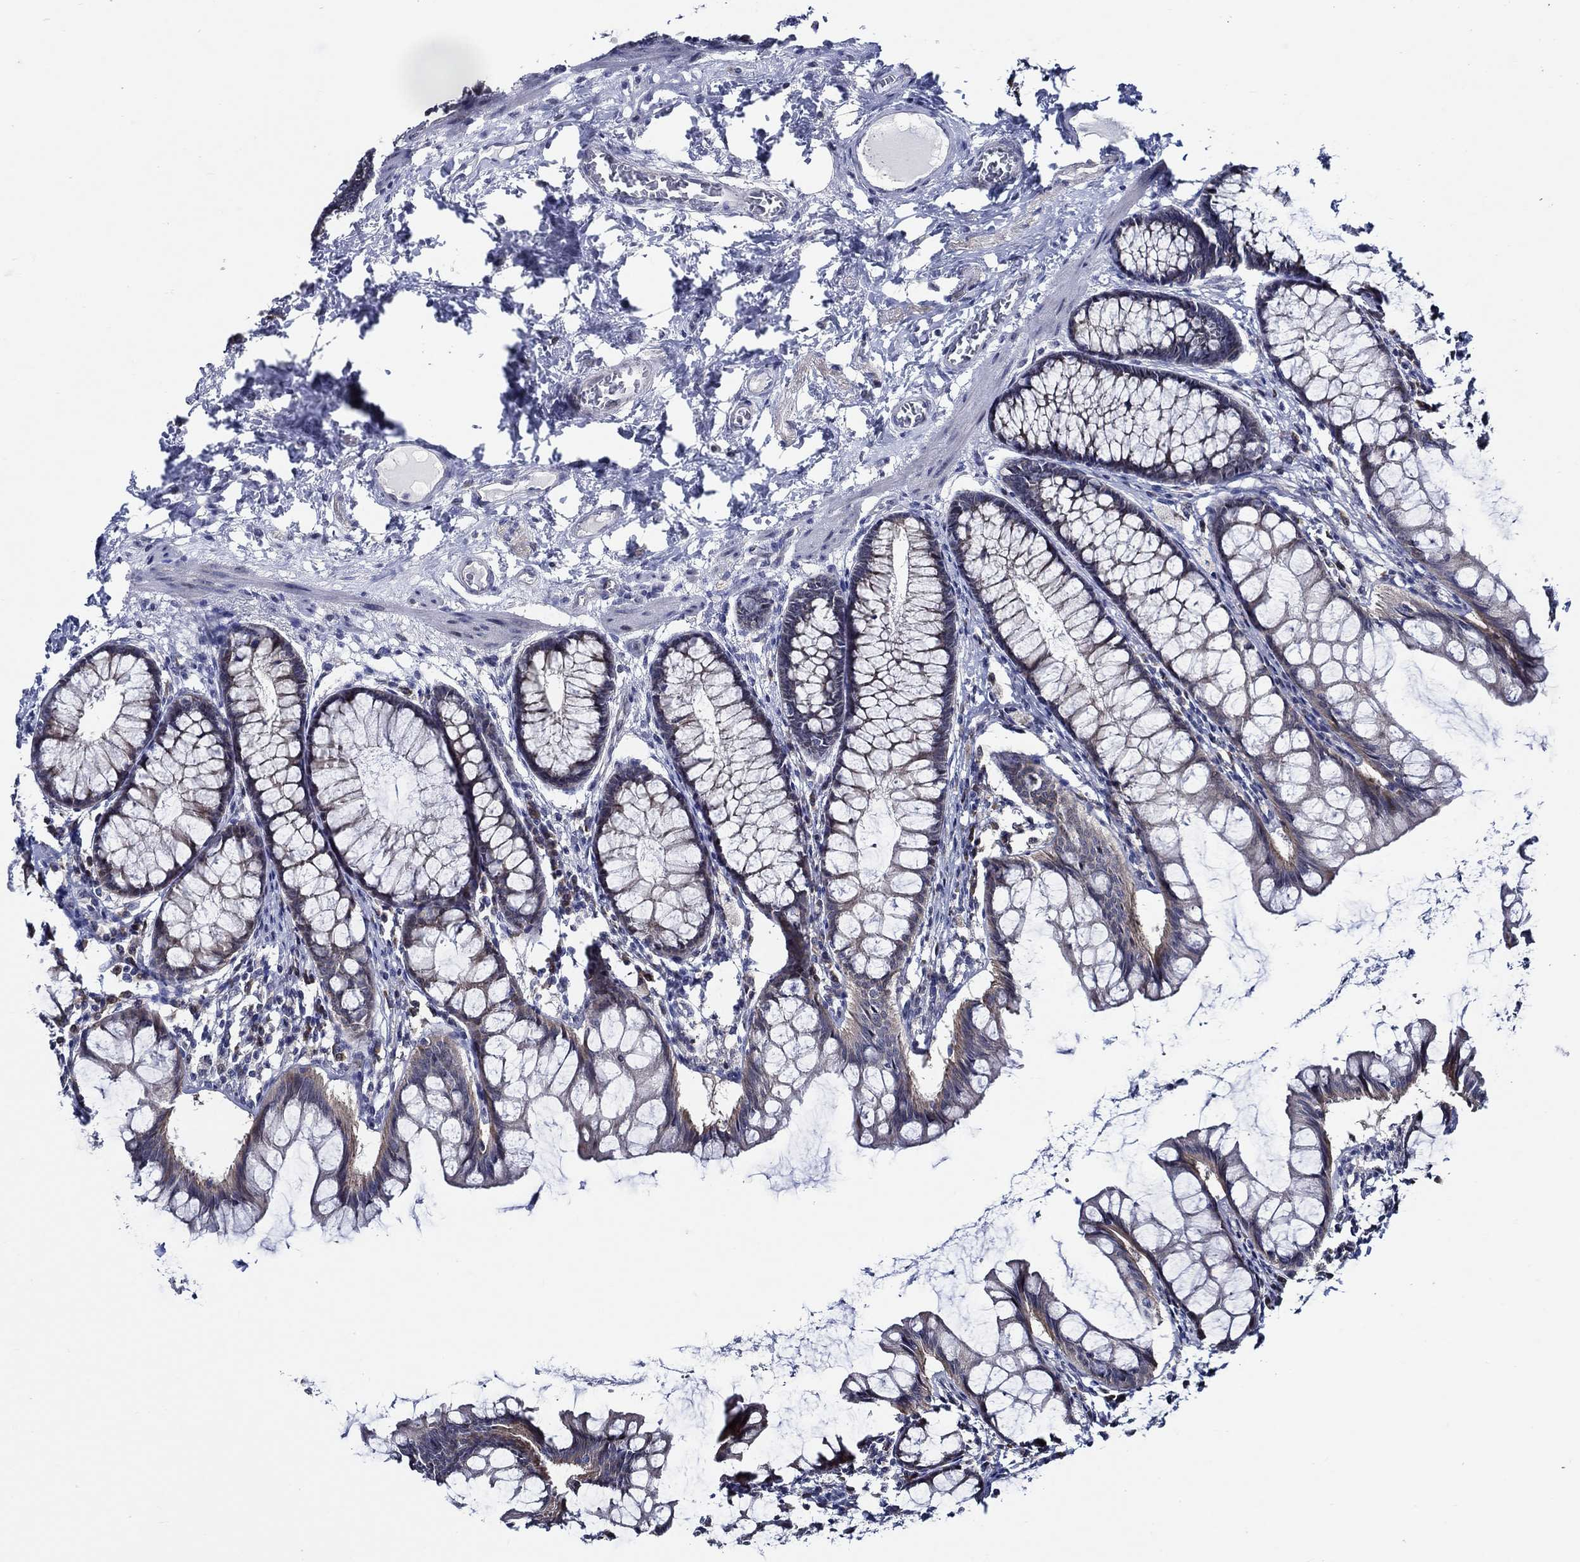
{"staining": {"intensity": "negative", "quantity": "none", "location": "none"}, "tissue": "colon", "cell_type": "Endothelial cells", "image_type": "normal", "snomed": [{"axis": "morphology", "description": "Normal tissue, NOS"}, {"axis": "topography", "description": "Colon"}], "caption": "Immunohistochemistry (IHC) image of benign colon: human colon stained with DAB displays no significant protein expression in endothelial cells. The staining is performed using DAB brown chromogen with nuclei counter-stained in using hematoxylin.", "gene": "C8orf48", "patient": {"sex": "female", "age": 65}}